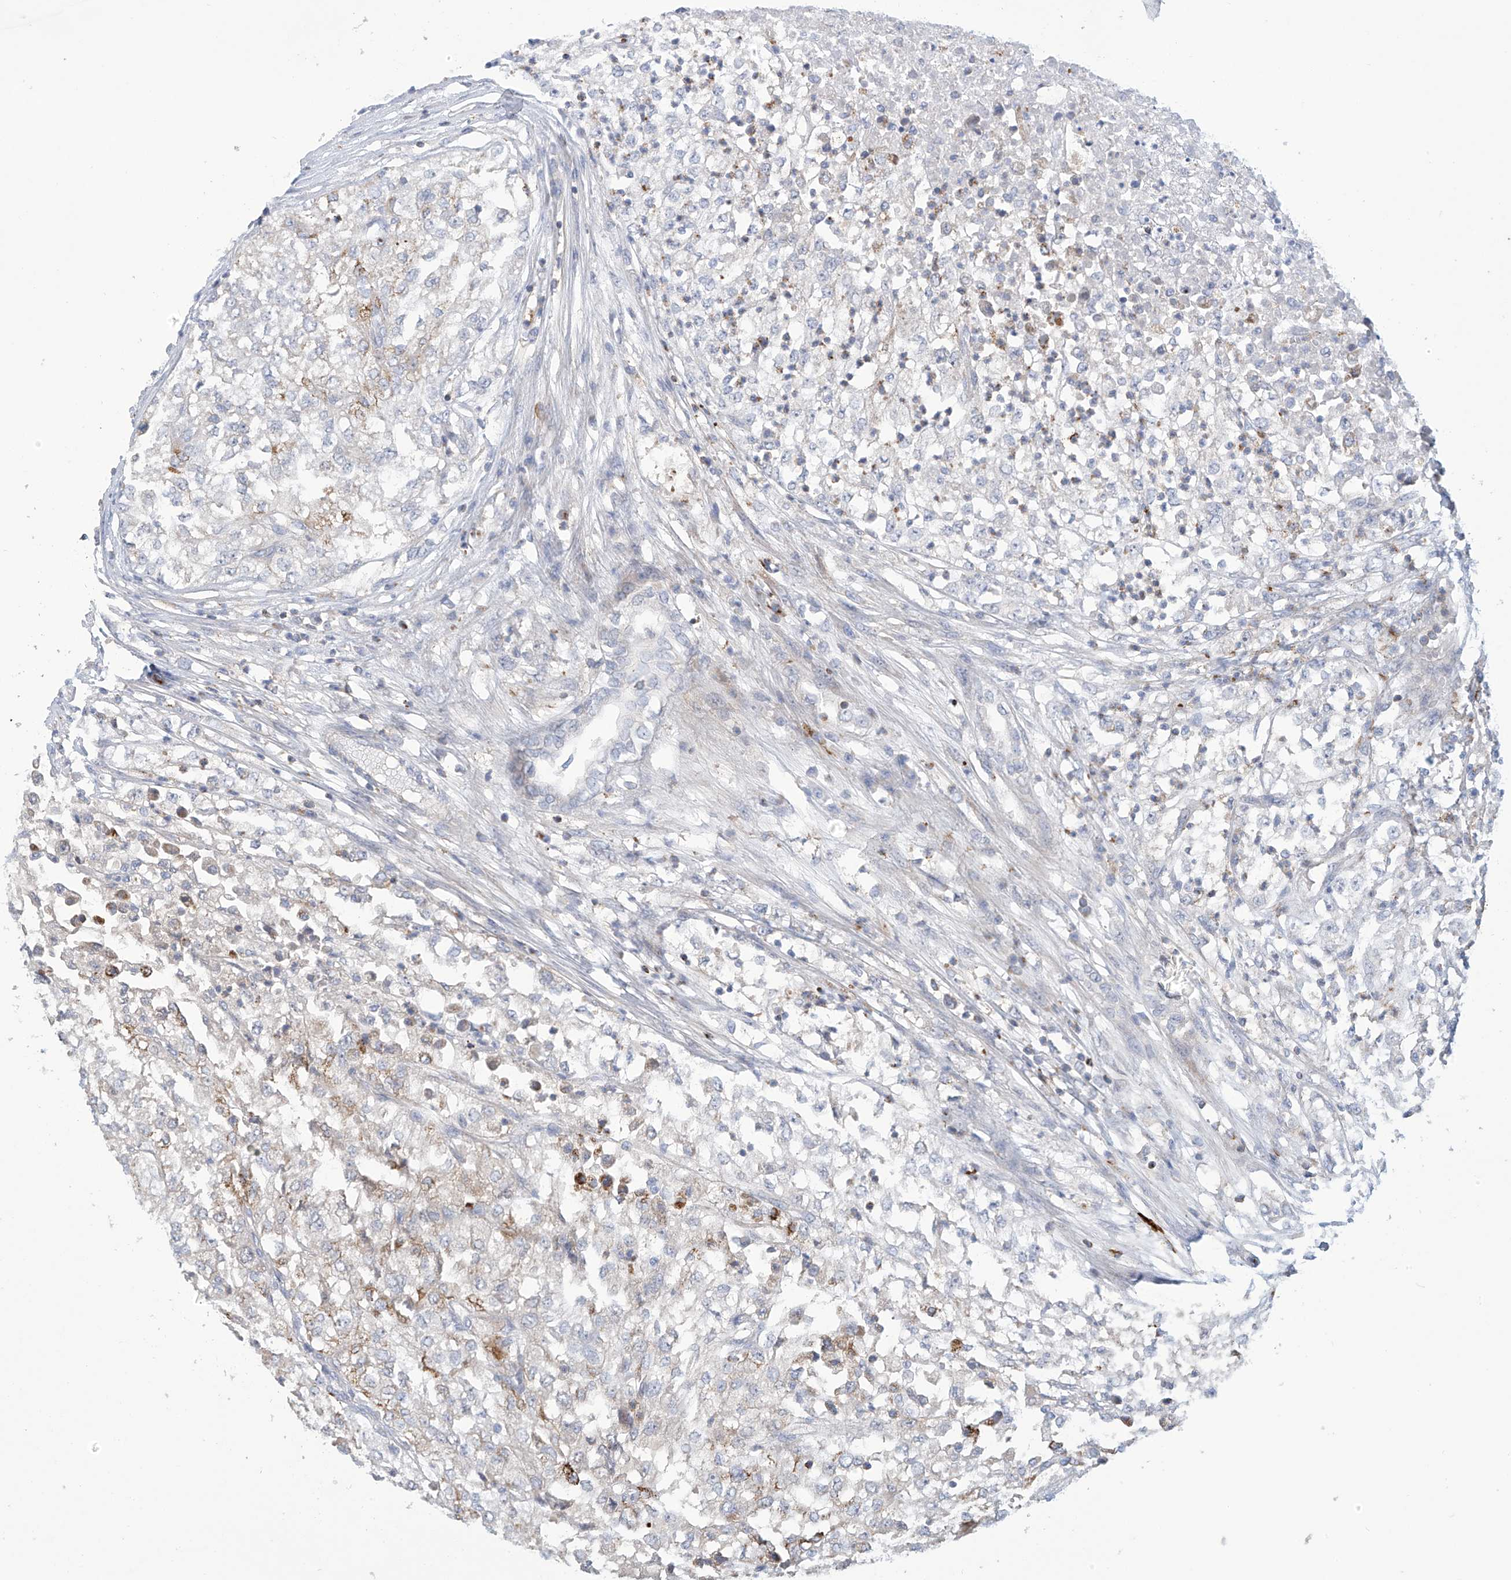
{"staining": {"intensity": "weak", "quantity": "<25%", "location": "cytoplasmic/membranous"}, "tissue": "renal cancer", "cell_type": "Tumor cells", "image_type": "cancer", "snomed": [{"axis": "morphology", "description": "Adenocarcinoma, NOS"}, {"axis": "topography", "description": "Kidney"}], "caption": "High power microscopy micrograph of an IHC micrograph of renal adenocarcinoma, revealing no significant staining in tumor cells.", "gene": "IBA57", "patient": {"sex": "female", "age": 54}}